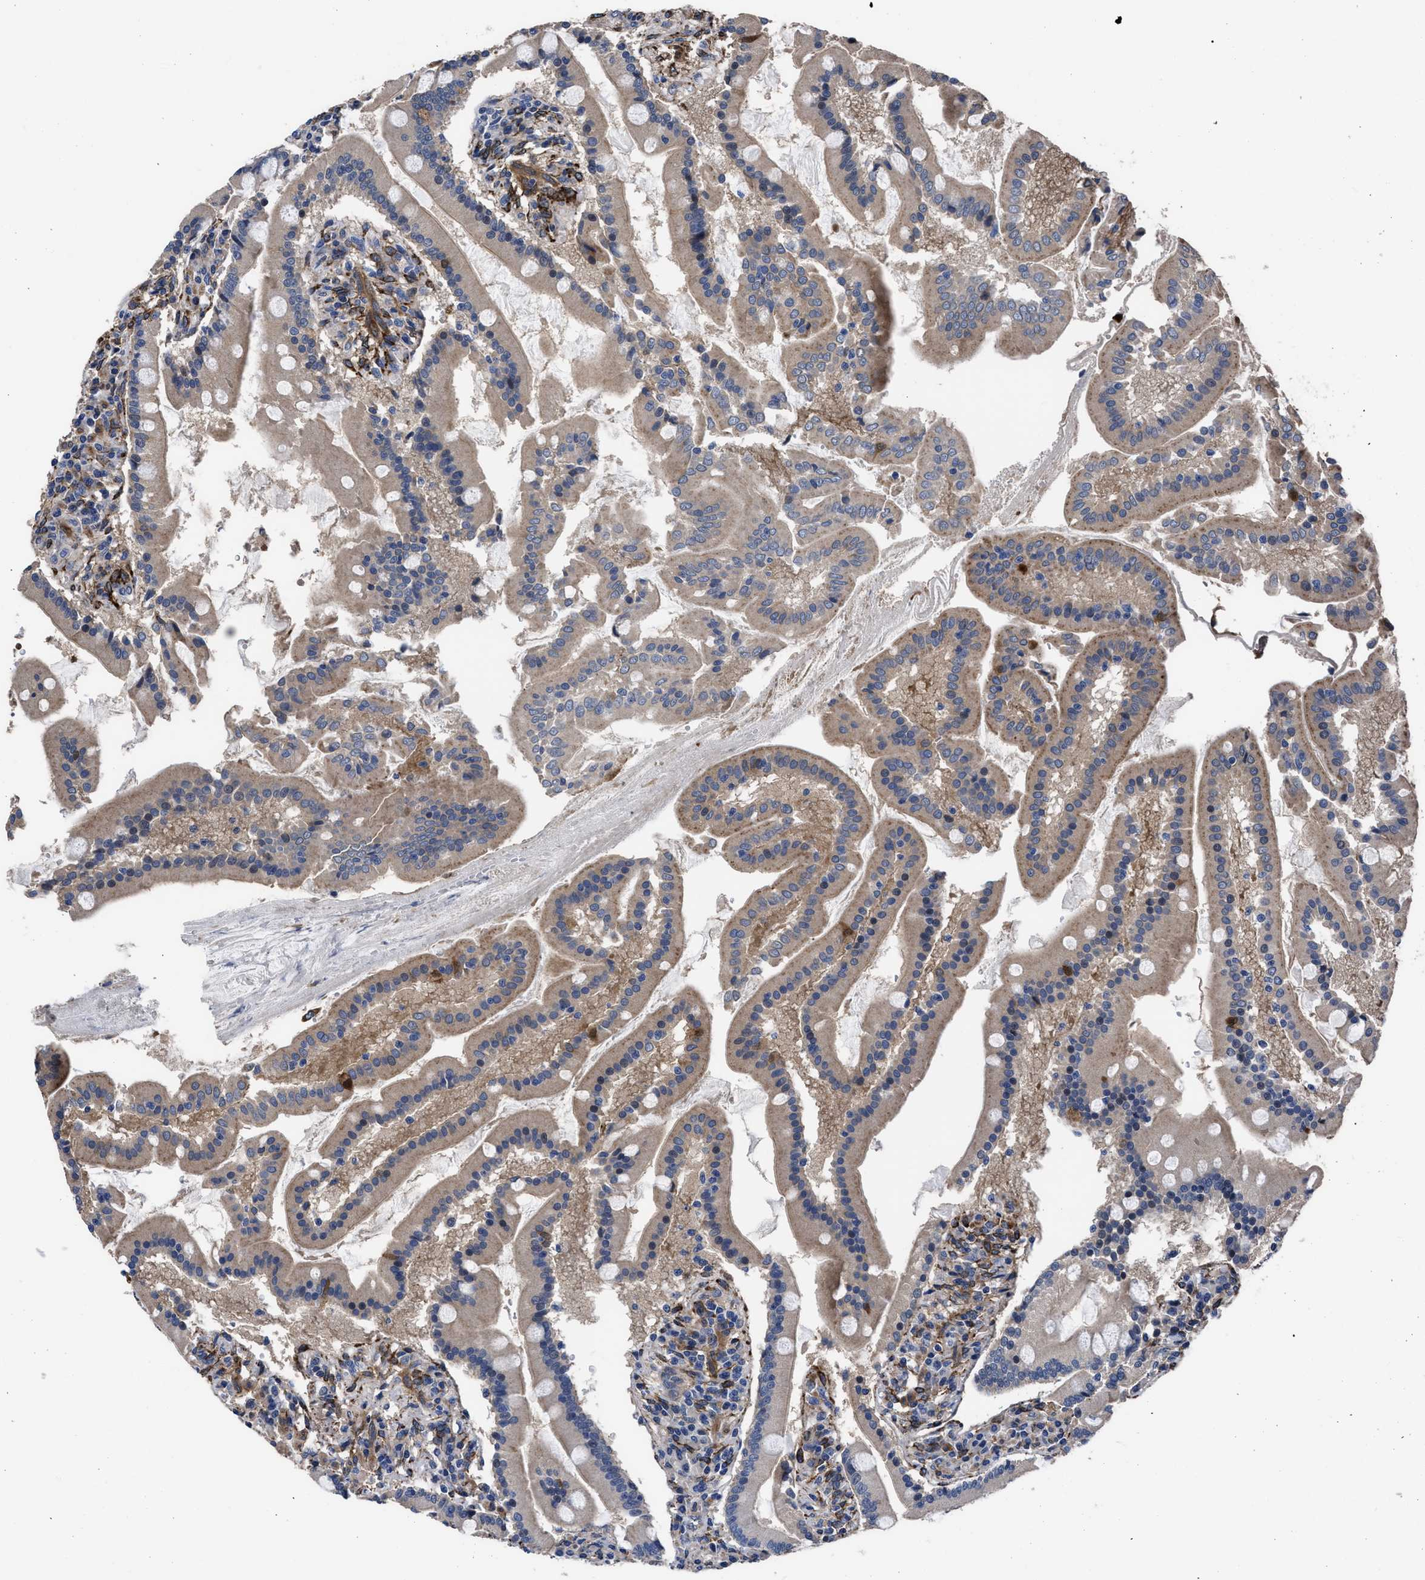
{"staining": {"intensity": "moderate", "quantity": "25%-75%", "location": "cytoplasmic/membranous"}, "tissue": "duodenum", "cell_type": "Glandular cells", "image_type": "normal", "snomed": [{"axis": "morphology", "description": "Normal tissue, NOS"}, {"axis": "topography", "description": "Duodenum"}], "caption": "A histopathology image of human duodenum stained for a protein reveals moderate cytoplasmic/membranous brown staining in glandular cells. Using DAB (3,3'-diaminobenzidine) (brown) and hematoxylin (blue) stains, captured at high magnification using brightfield microscopy.", "gene": "SQLE", "patient": {"sex": "male", "age": 50}}